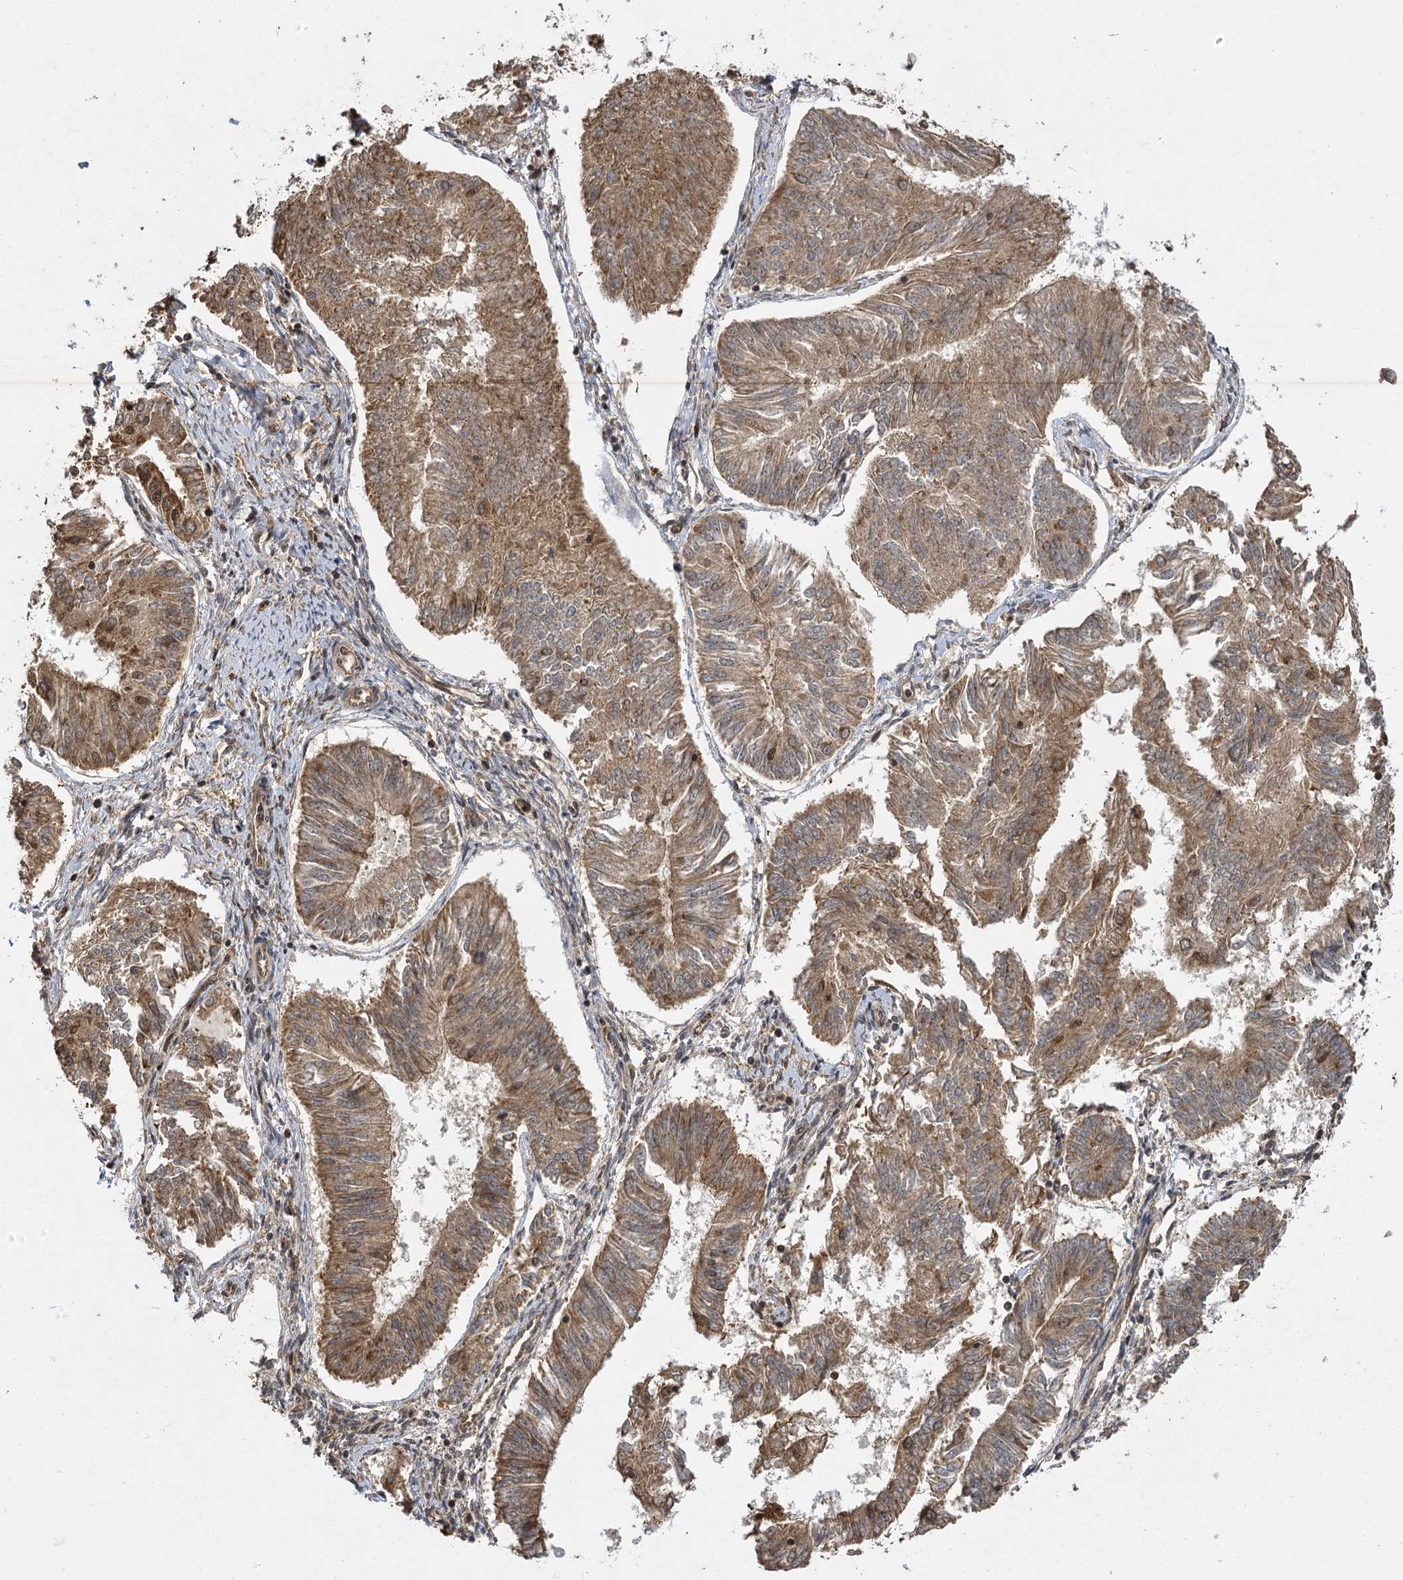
{"staining": {"intensity": "moderate", "quantity": ">75%", "location": "cytoplasmic/membranous"}, "tissue": "endometrial cancer", "cell_type": "Tumor cells", "image_type": "cancer", "snomed": [{"axis": "morphology", "description": "Adenocarcinoma, NOS"}, {"axis": "topography", "description": "Endometrium"}], "caption": "Brown immunohistochemical staining in endometrial cancer exhibits moderate cytoplasmic/membranous expression in approximately >75% of tumor cells. The protein of interest is stained brown, and the nuclei are stained in blue (DAB (3,3'-diaminobenzidine) IHC with brightfield microscopy, high magnification).", "gene": "IL11RA", "patient": {"sex": "female", "age": 58}}